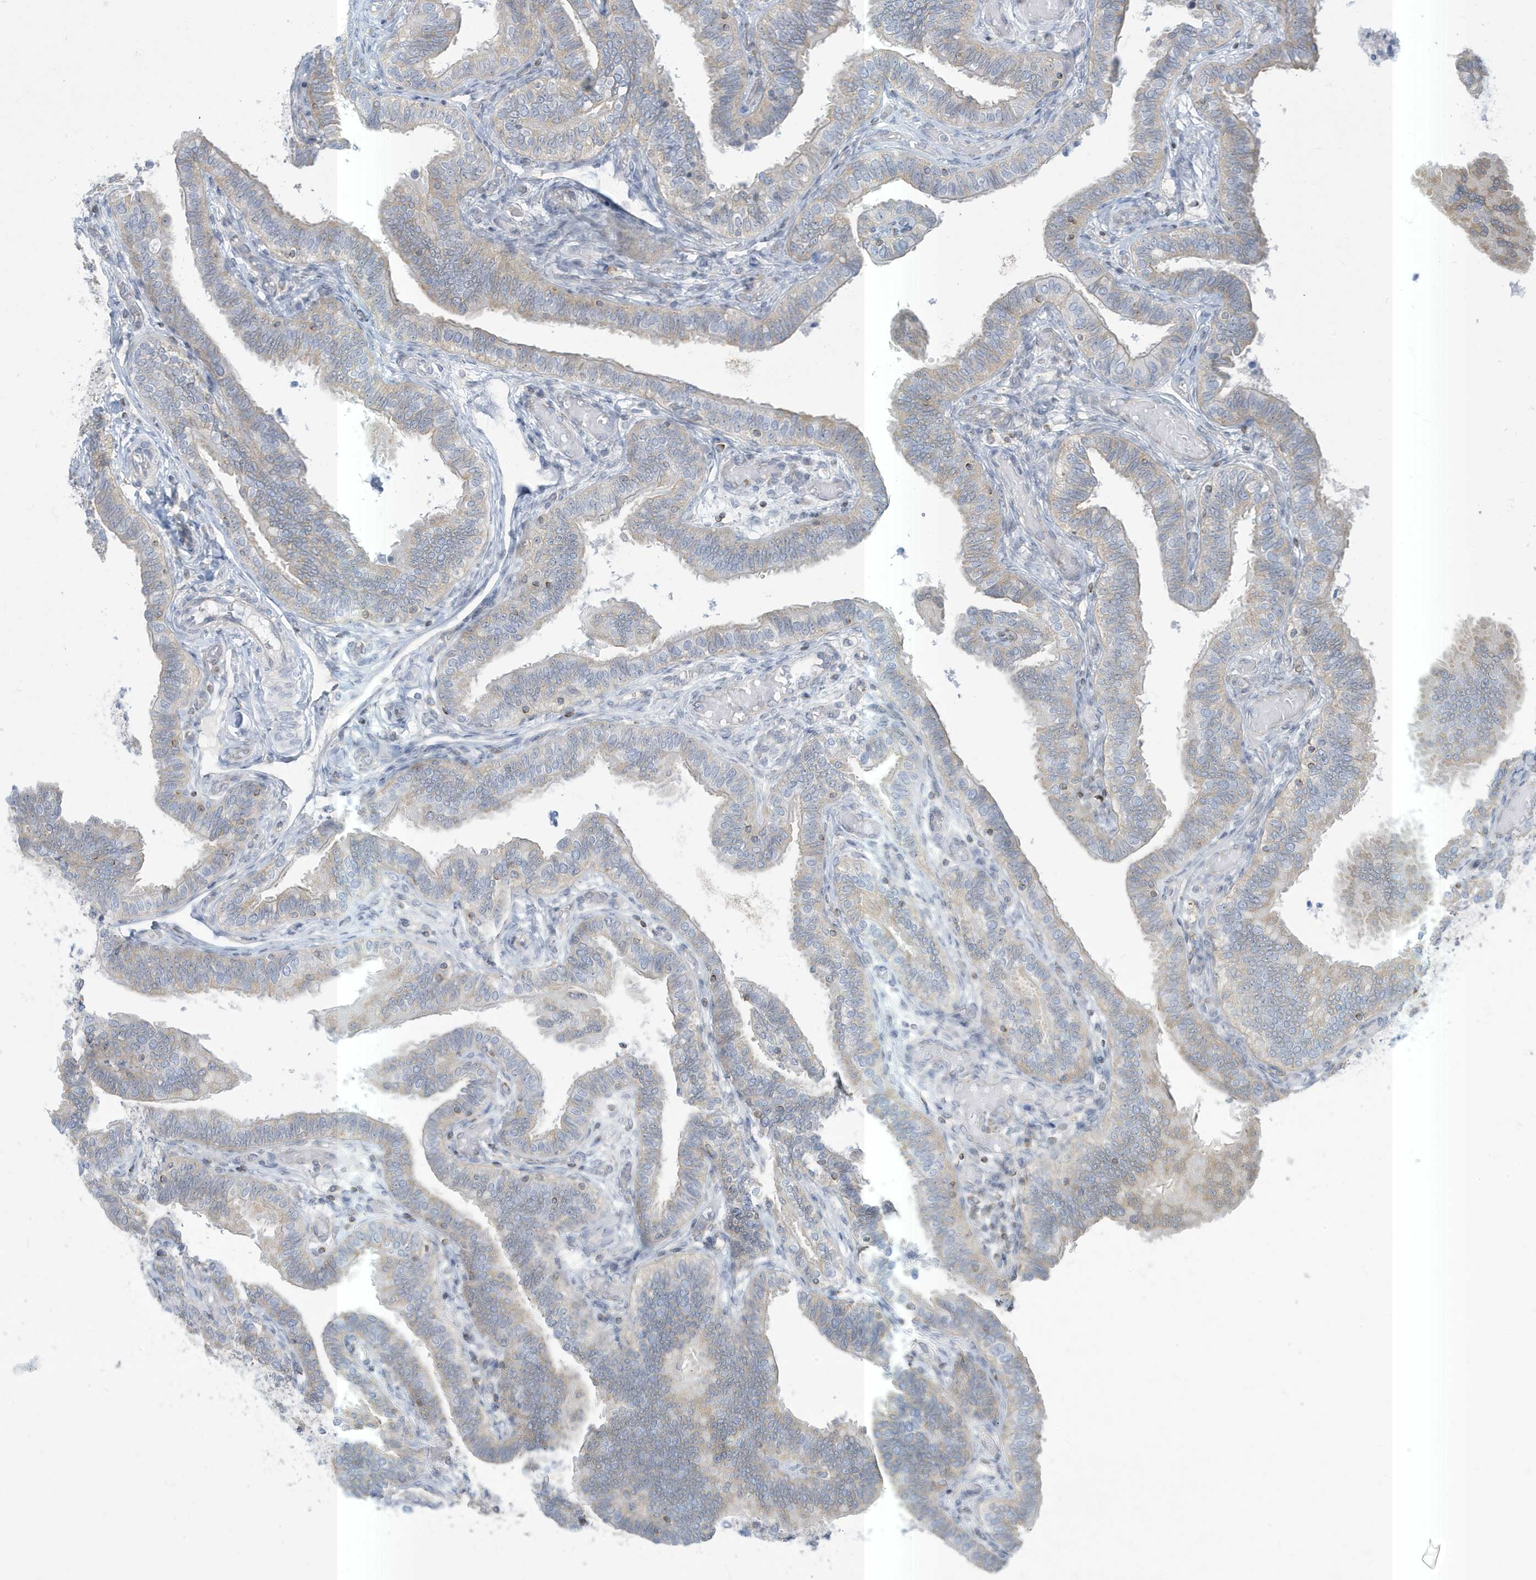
{"staining": {"intensity": "weak", "quantity": "<25%", "location": "cytoplasmic/membranous"}, "tissue": "fallopian tube", "cell_type": "Glandular cells", "image_type": "normal", "snomed": [{"axis": "morphology", "description": "Normal tissue, NOS"}, {"axis": "topography", "description": "Fallopian tube"}], "caption": "An IHC photomicrograph of normal fallopian tube is shown. There is no staining in glandular cells of fallopian tube. (Immunohistochemistry, brightfield microscopy, high magnification).", "gene": "SLAMF9", "patient": {"sex": "female", "age": 39}}